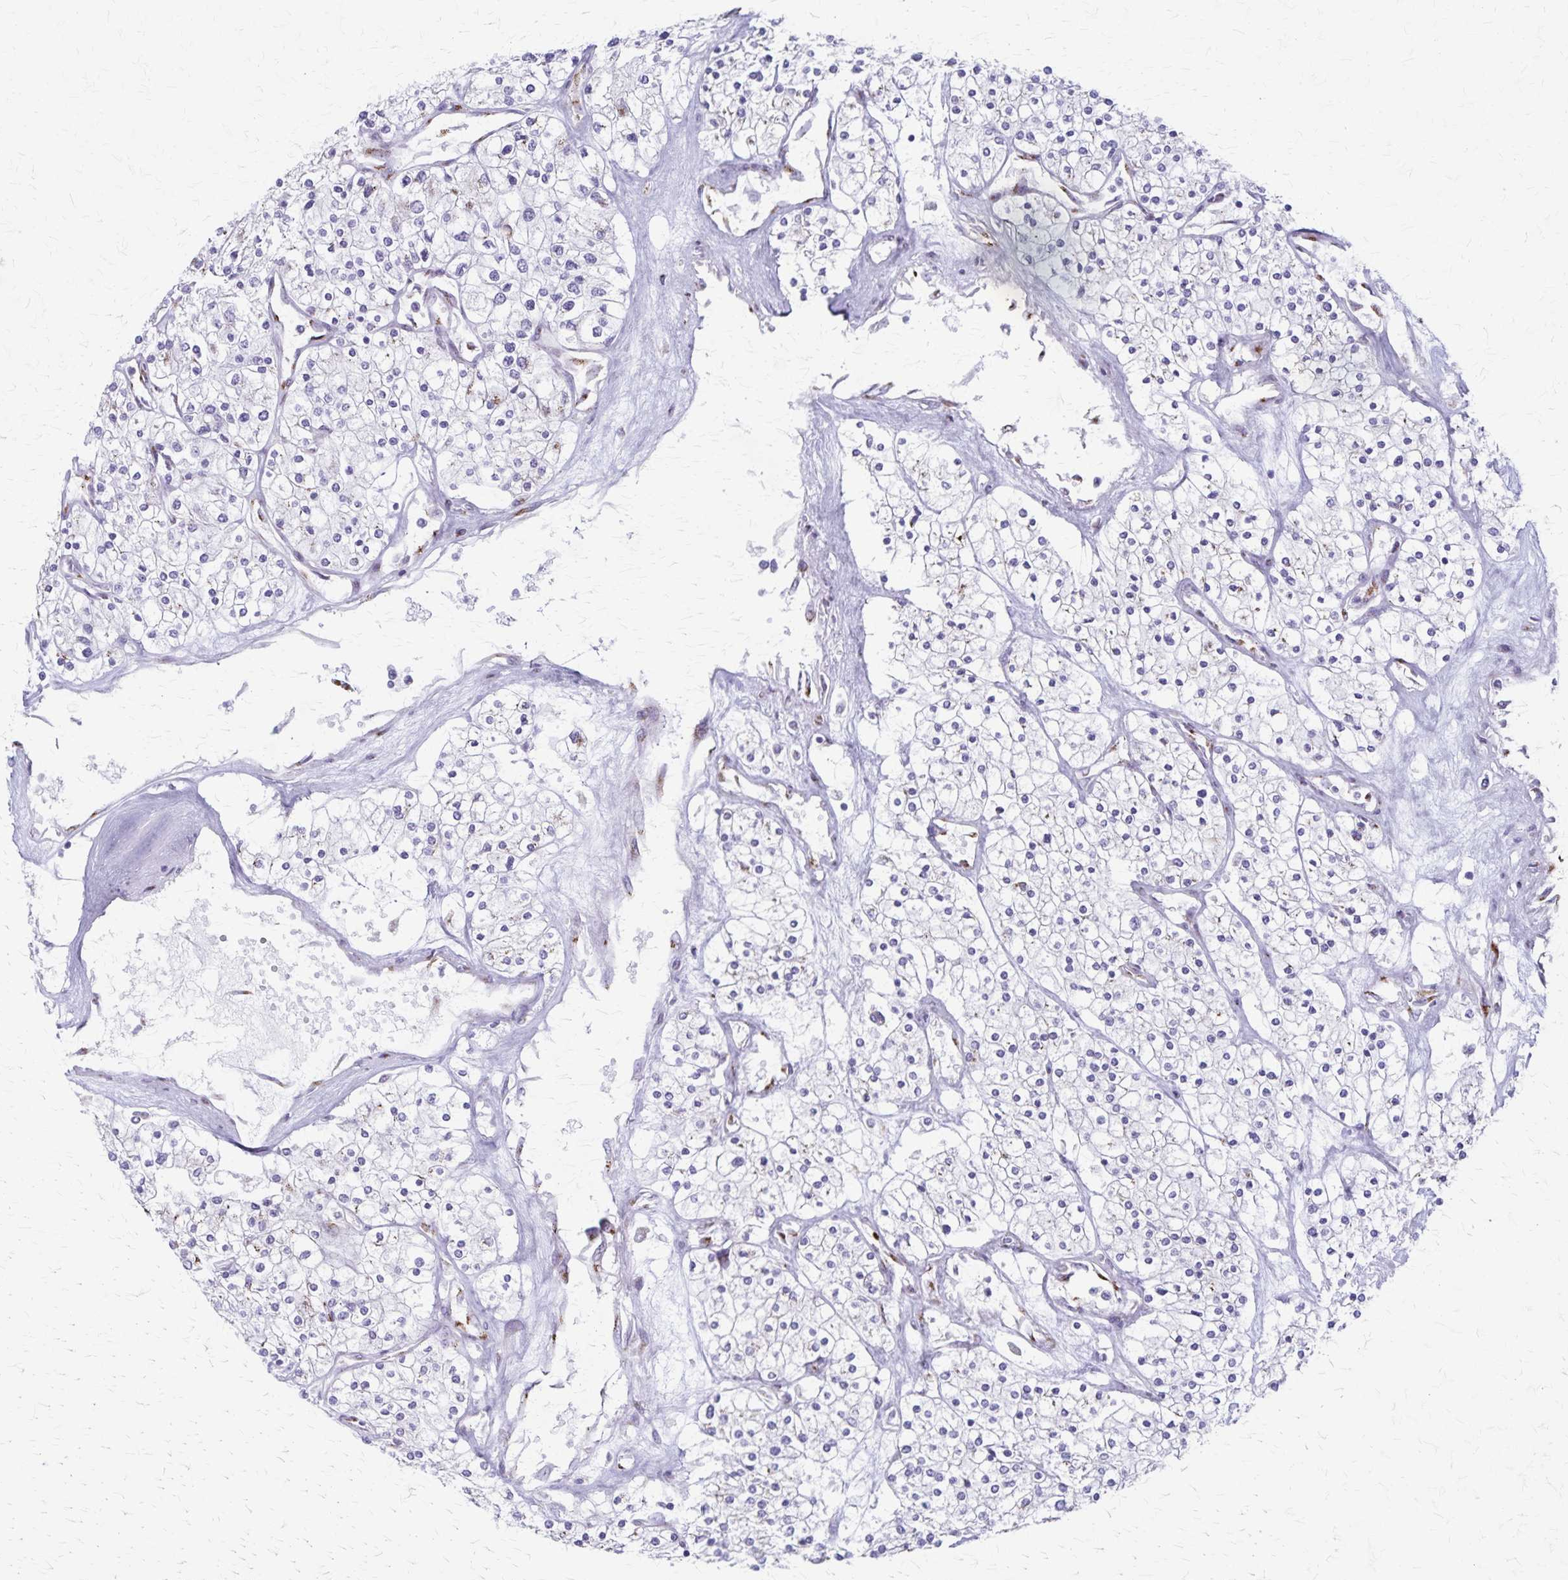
{"staining": {"intensity": "negative", "quantity": "none", "location": "none"}, "tissue": "renal cancer", "cell_type": "Tumor cells", "image_type": "cancer", "snomed": [{"axis": "morphology", "description": "Adenocarcinoma, NOS"}, {"axis": "topography", "description": "Kidney"}], "caption": "Immunohistochemical staining of human renal cancer exhibits no significant expression in tumor cells.", "gene": "MCFD2", "patient": {"sex": "male", "age": 80}}